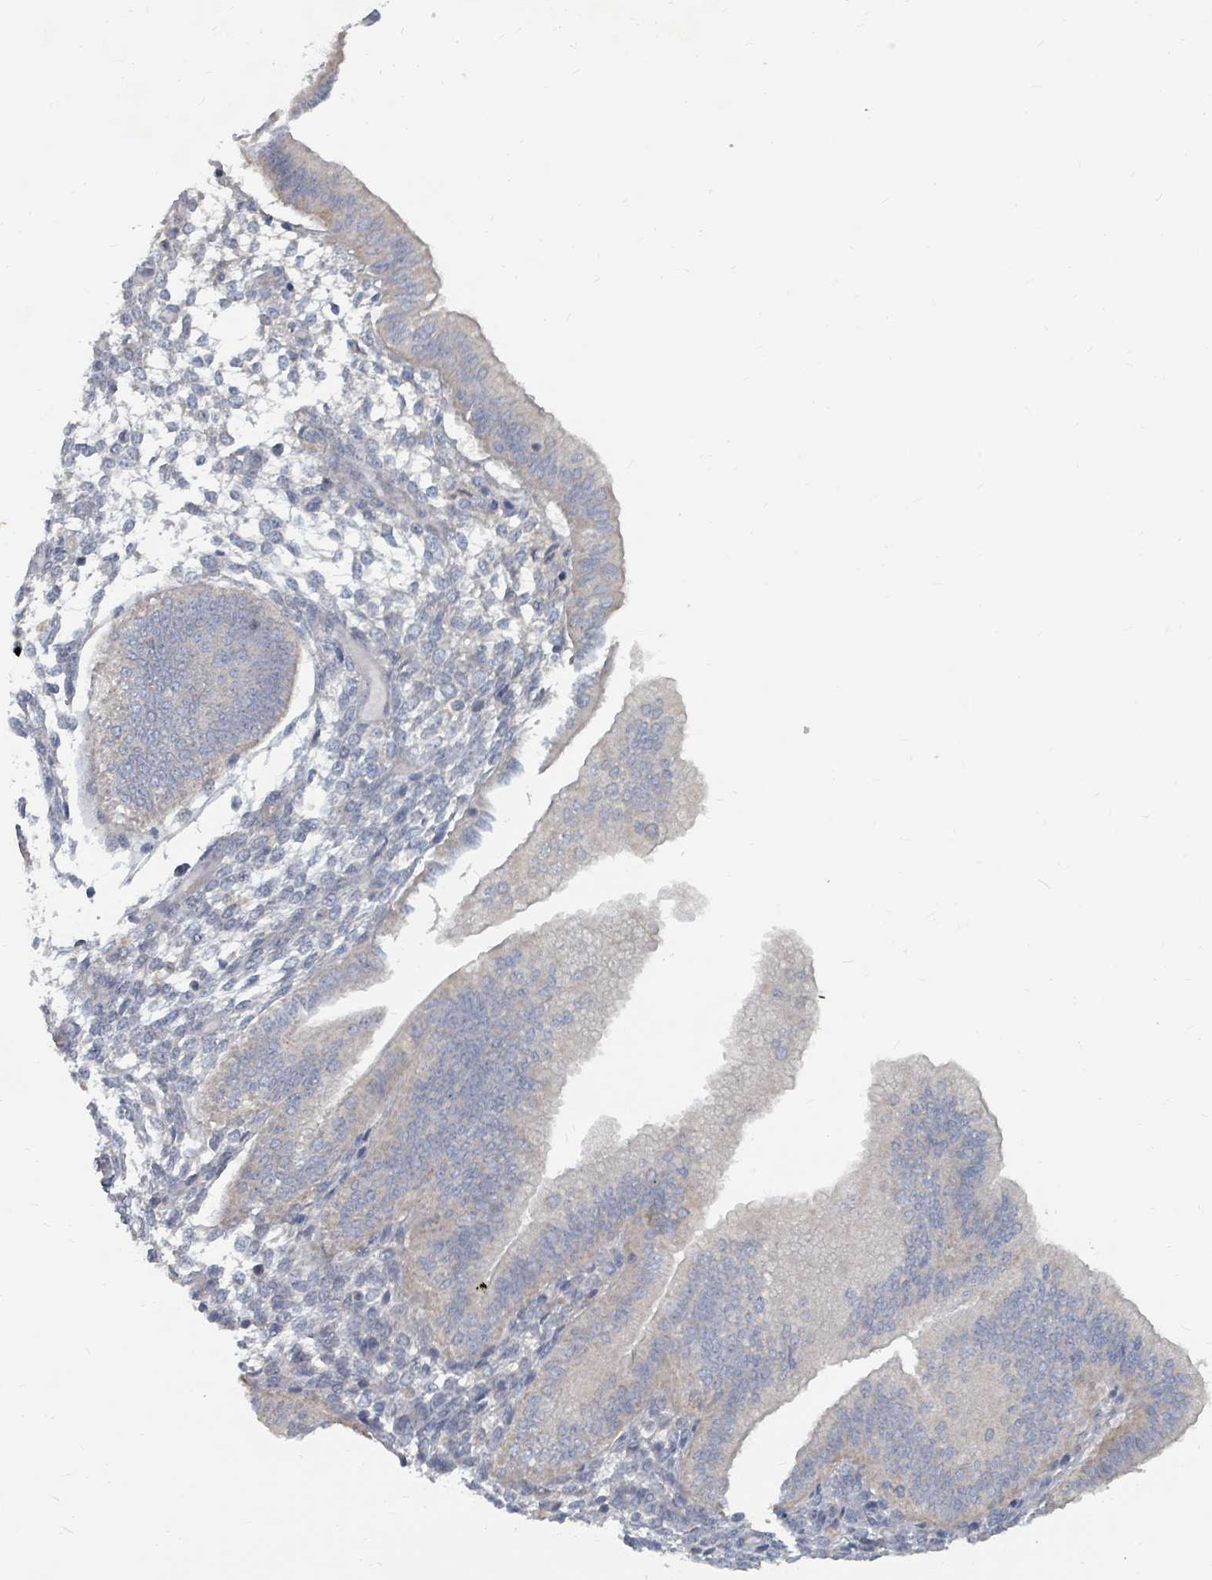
{"staining": {"intensity": "negative", "quantity": "none", "location": "none"}, "tissue": "endometrium", "cell_type": "Cells in endometrial stroma", "image_type": "normal", "snomed": [{"axis": "morphology", "description": "Normal tissue, NOS"}, {"axis": "topography", "description": "Endometrium"}], "caption": "High power microscopy image of an immunohistochemistry image of normal endometrium, revealing no significant positivity in cells in endometrial stroma.", "gene": "ARGFX", "patient": {"sex": "female", "age": 39}}